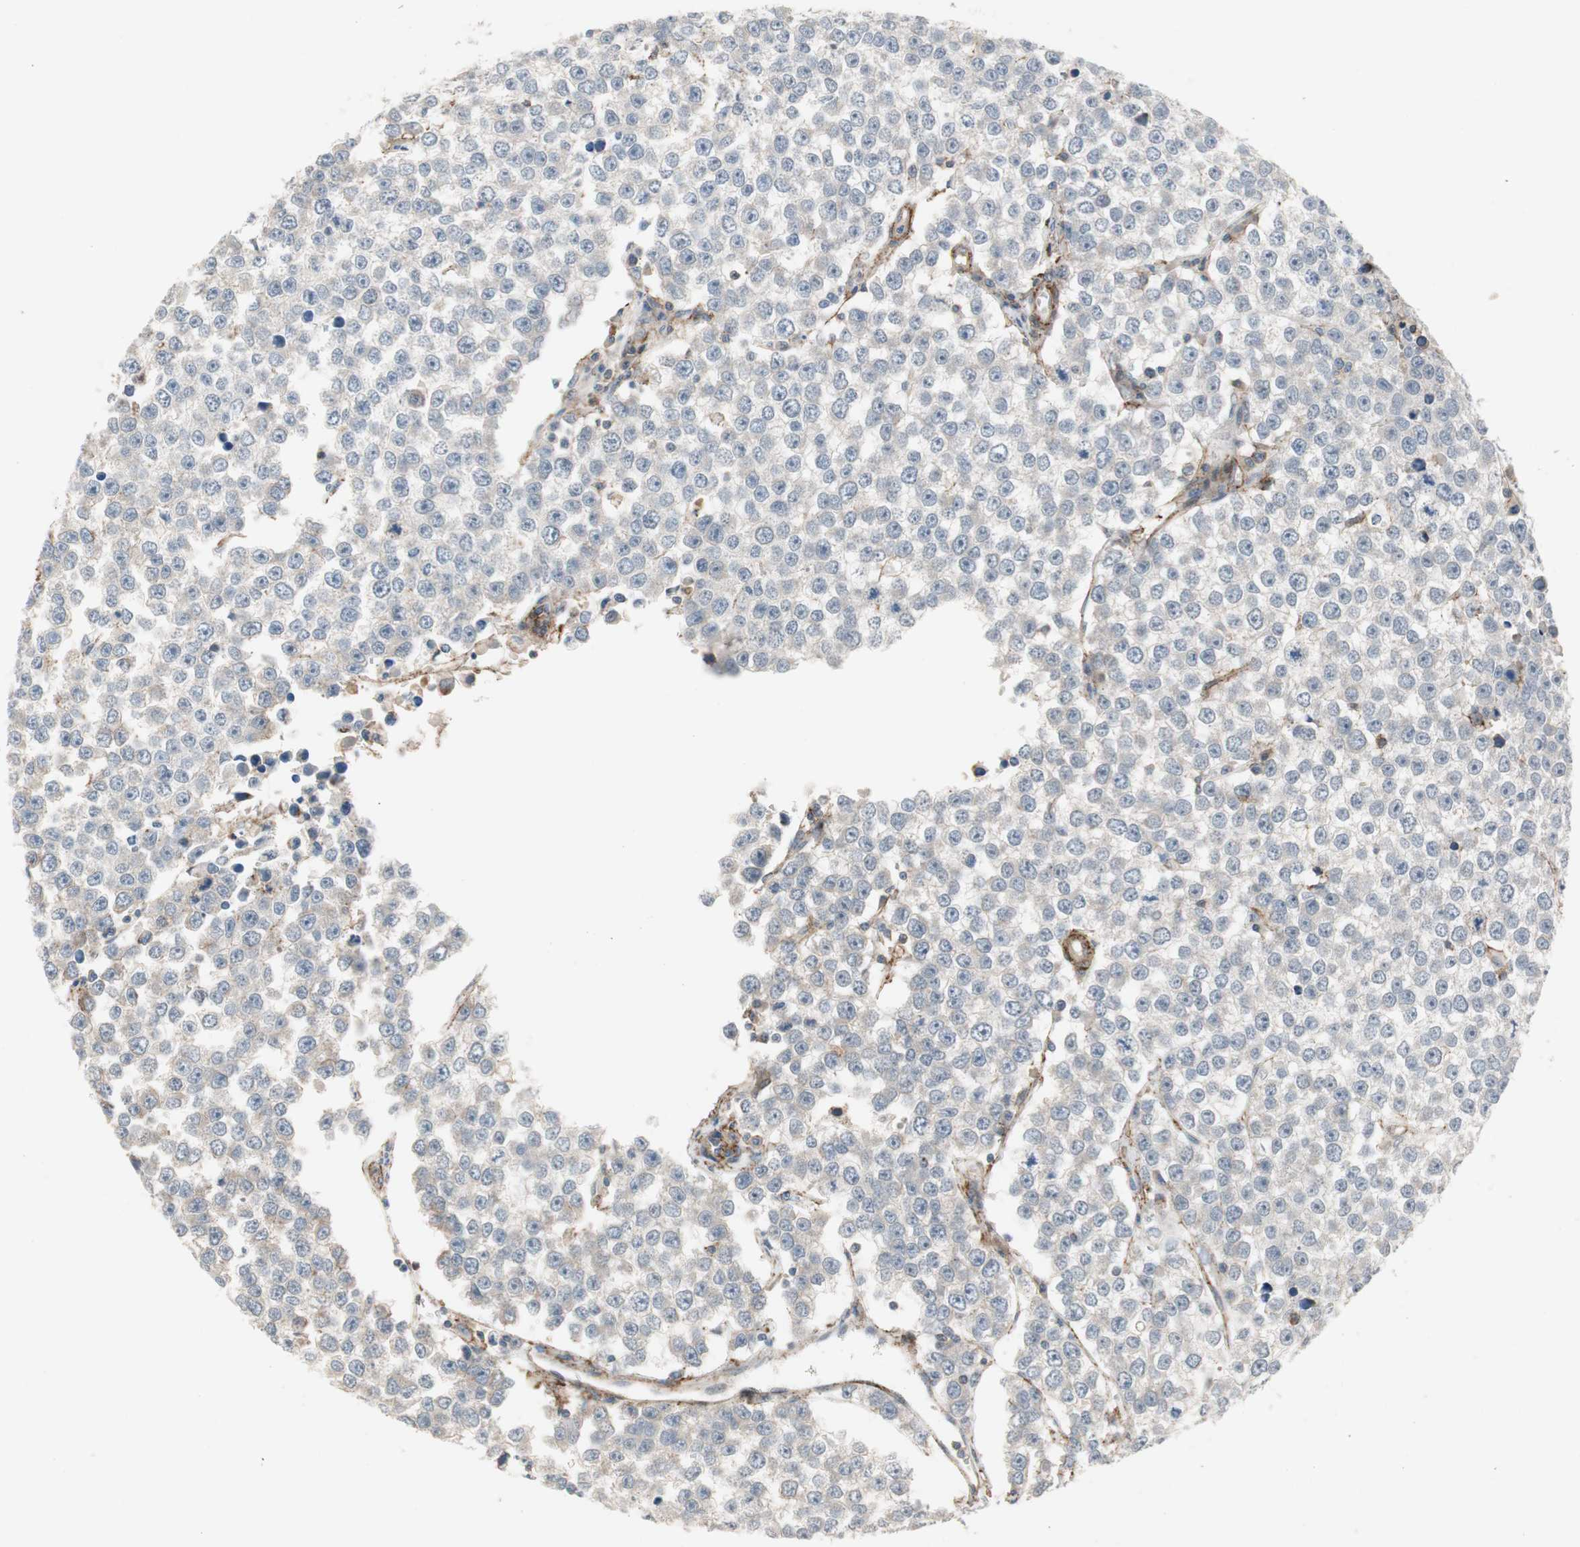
{"staining": {"intensity": "negative", "quantity": "none", "location": "none"}, "tissue": "testis cancer", "cell_type": "Tumor cells", "image_type": "cancer", "snomed": [{"axis": "morphology", "description": "Seminoma, NOS"}, {"axis": "morphology", "description": "Carcinoma, Embryonal, NOS"}, {"axis": "topography", "description": "Testis"}], "caption": "A high-resolution photomicrograph shows immunohistochemistry staining of testis seminoma, which shows no significant staining in tumor cells. The staining is performed using DAB (3,3'-diaminobenzidine) brown chromogen with nuclei counter-stained in using hematoxylin.", "gene": "GRHL1", "patient": {"sex": "male", "age": 52}}